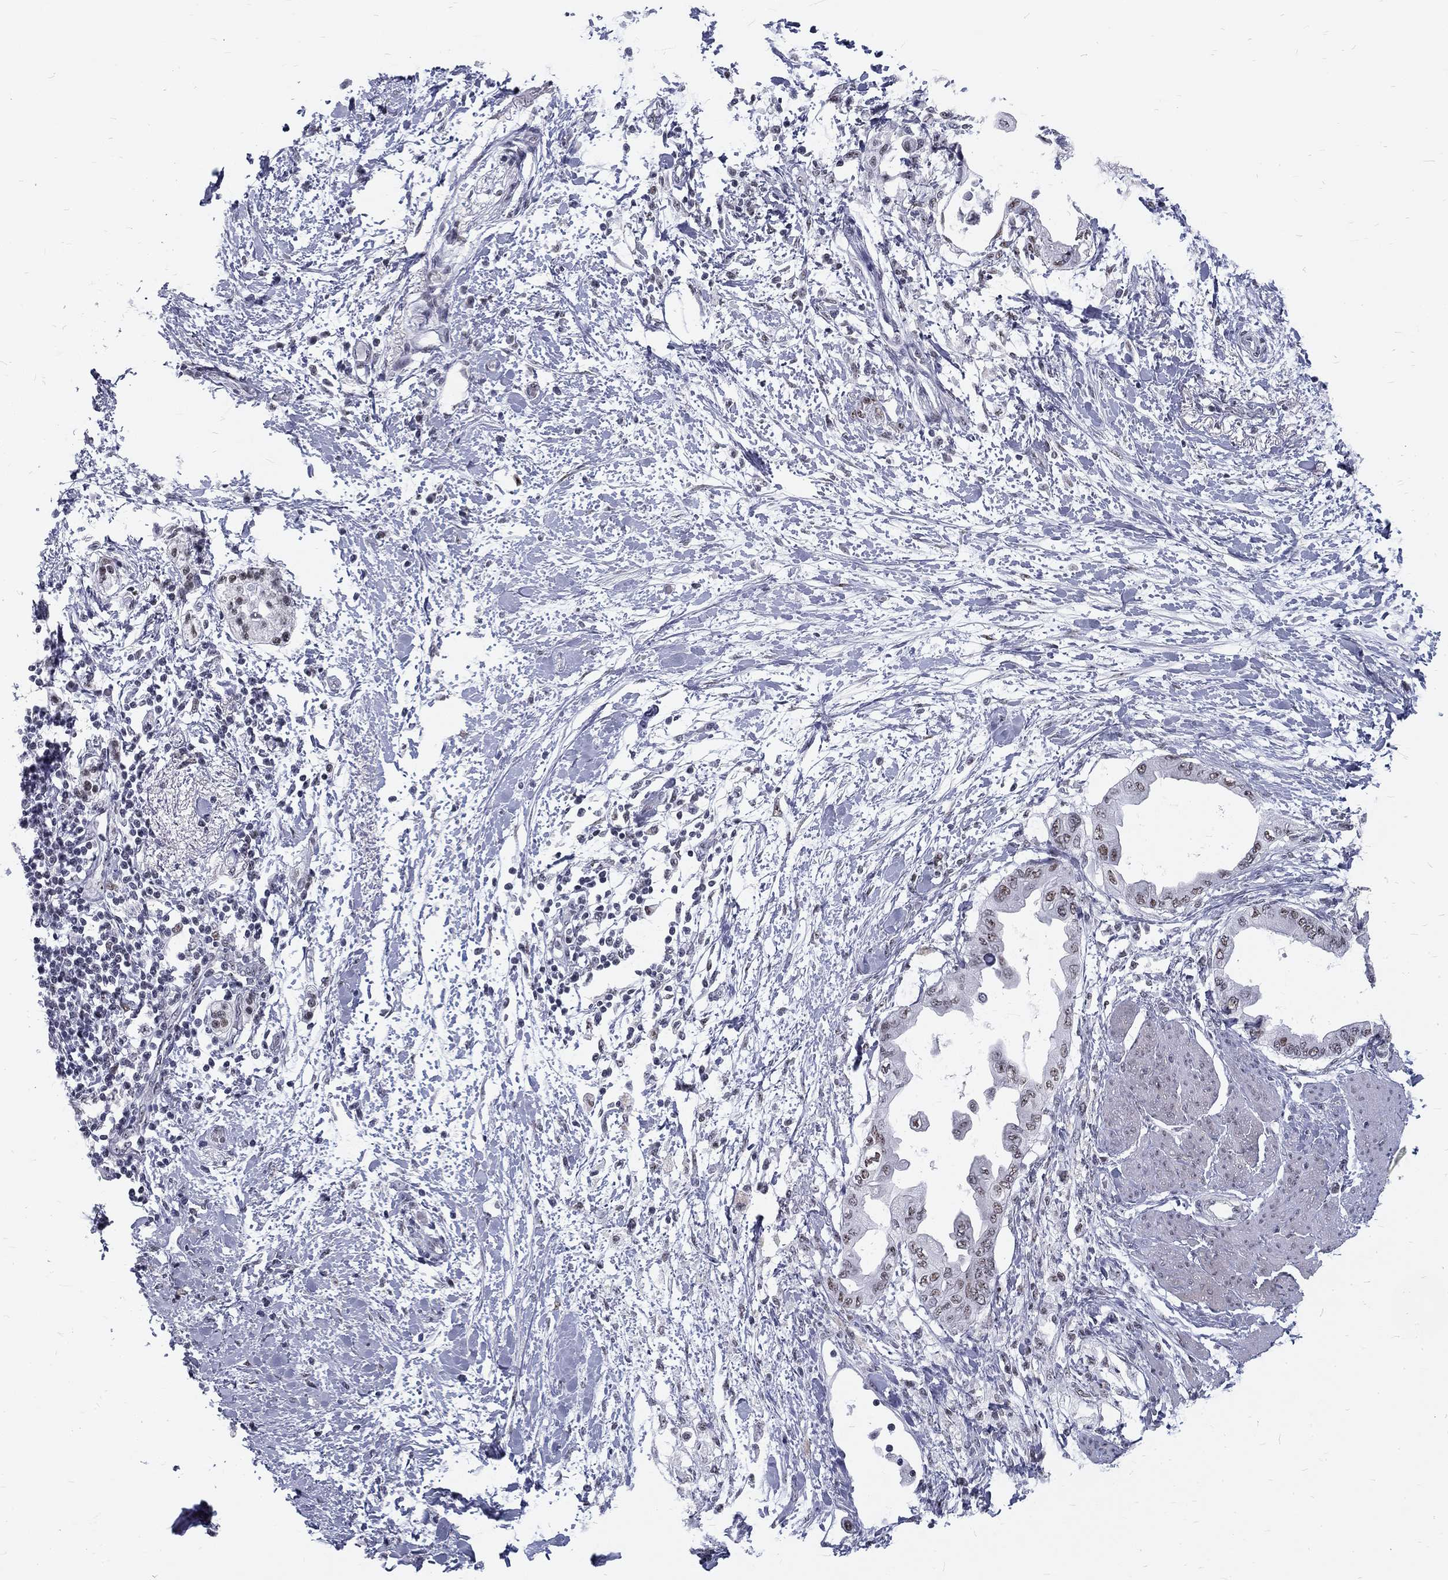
{"staining": {"intensity": "weak", "quantity": "25%-75%", "location": "nuclear"}, "tissue": "pancreatic cancer", "cell_type": "Tumor cells", "image_type": "cancer", "snomed": [{"axis": "morphology", "description": "Normal tissue, NOS"}, {"axis": "morphology", "description": "Adenocarcinoma, NOS"}, {"axis": "topography", "description": "Pancreas"}, {"axis": "topography", "description": "Duodenum"}], "caption": "Protein analysis of adenocarcinoma (pancreatic) tissue displays weak nuclear positivity in approximately 25%-75% of tumor cells.", "gene": "SNORC", "patient": {"sex": "female", "age": 60}}